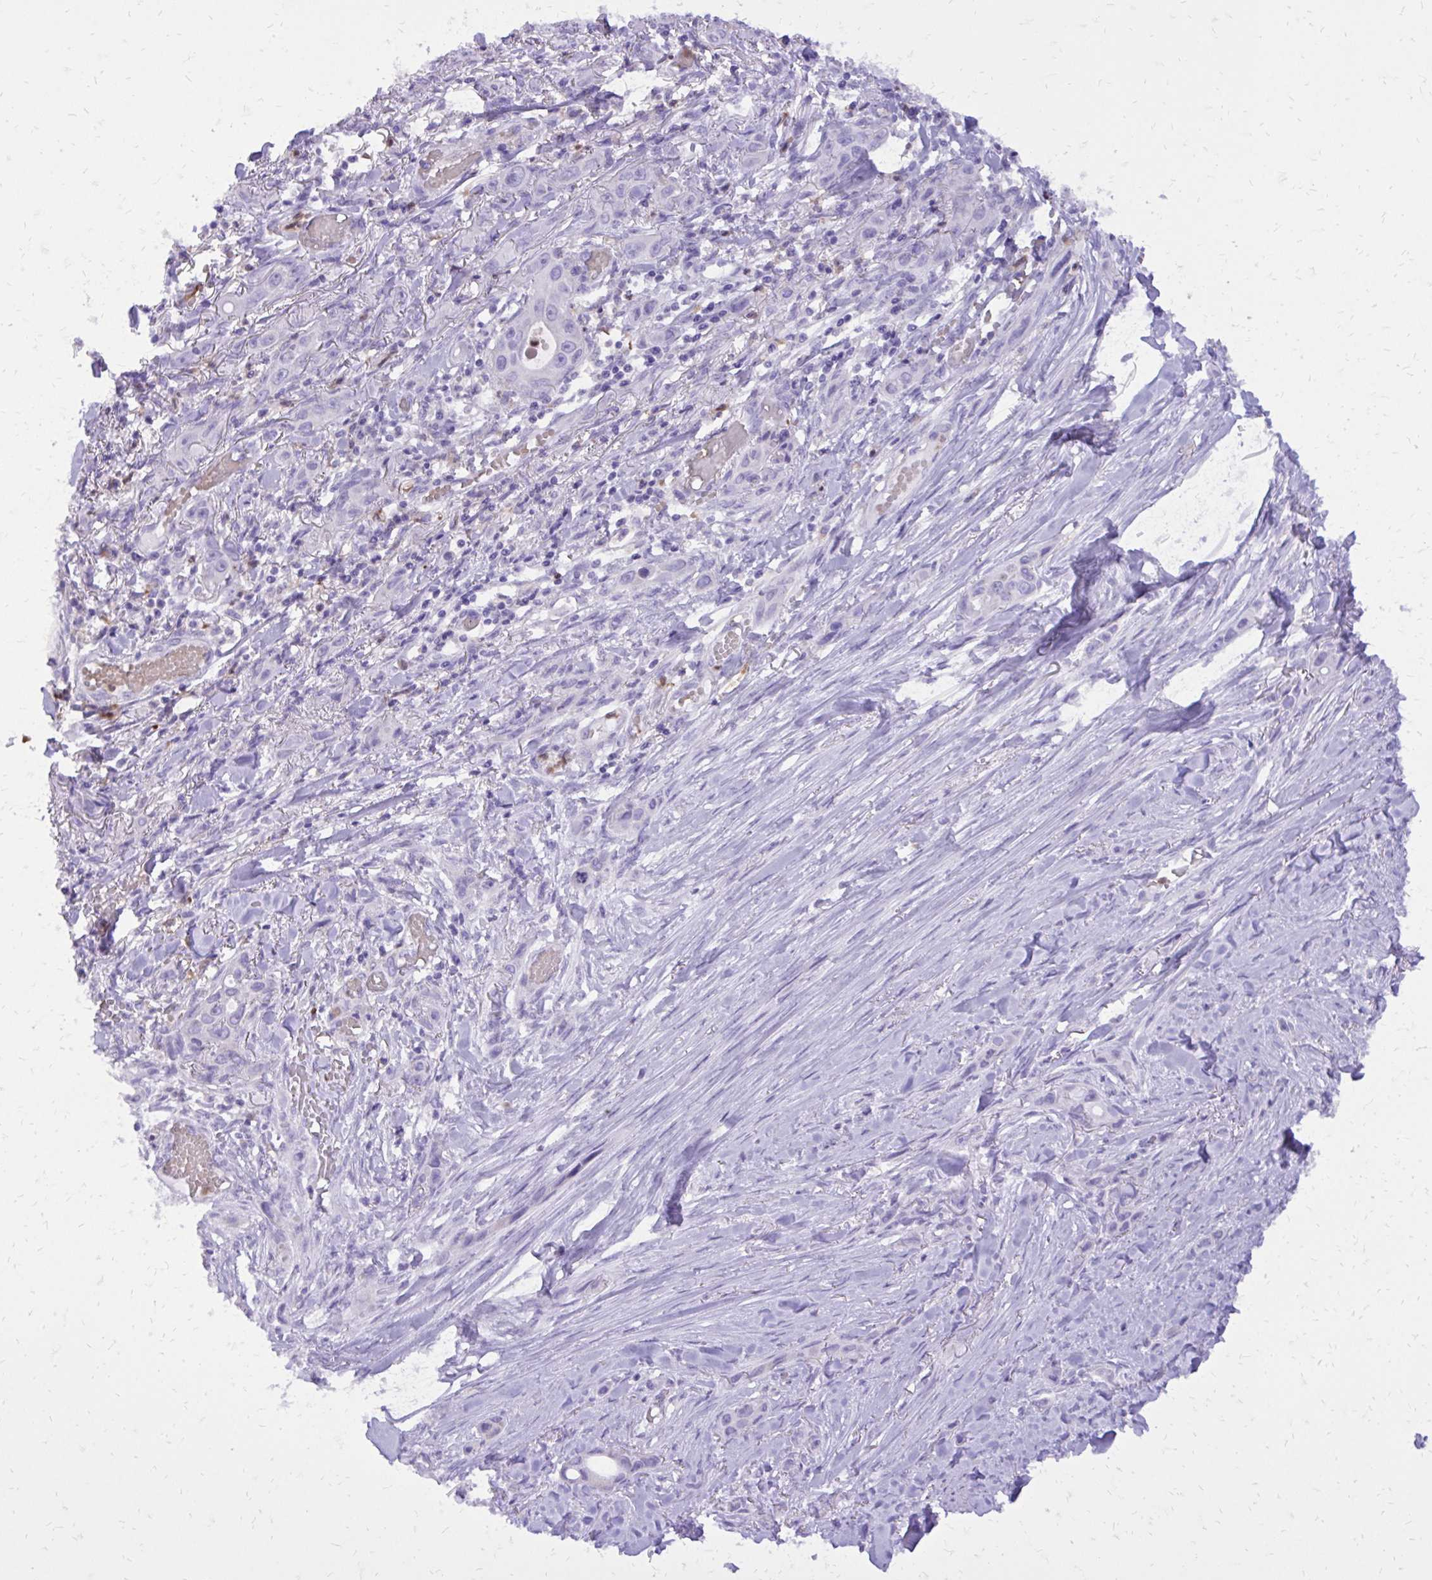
{"staining": {"intensity": "negative", "quantity": "none", "location": "none"}, "tissue": "skin cancer", "cell_type": "Tumor cells", "image_type": "cancer", "snomed": [{"axis": "morphology", "description": "Squamous cell carcinoma, NOS"}, {"axis": "topography", "description": "Skin"}], "caption": "An IHC image of skin cancer is shown. There is no staining in tumor cells of skin cancer. (Stains: DAB (3,3'-diaminobenzidine) IHC with hematoxylin counter stain, Microscopy: brightfield microscopy at high magnification).", "gene": "CAT", "patient": {"sex": "female", "age": 69}}